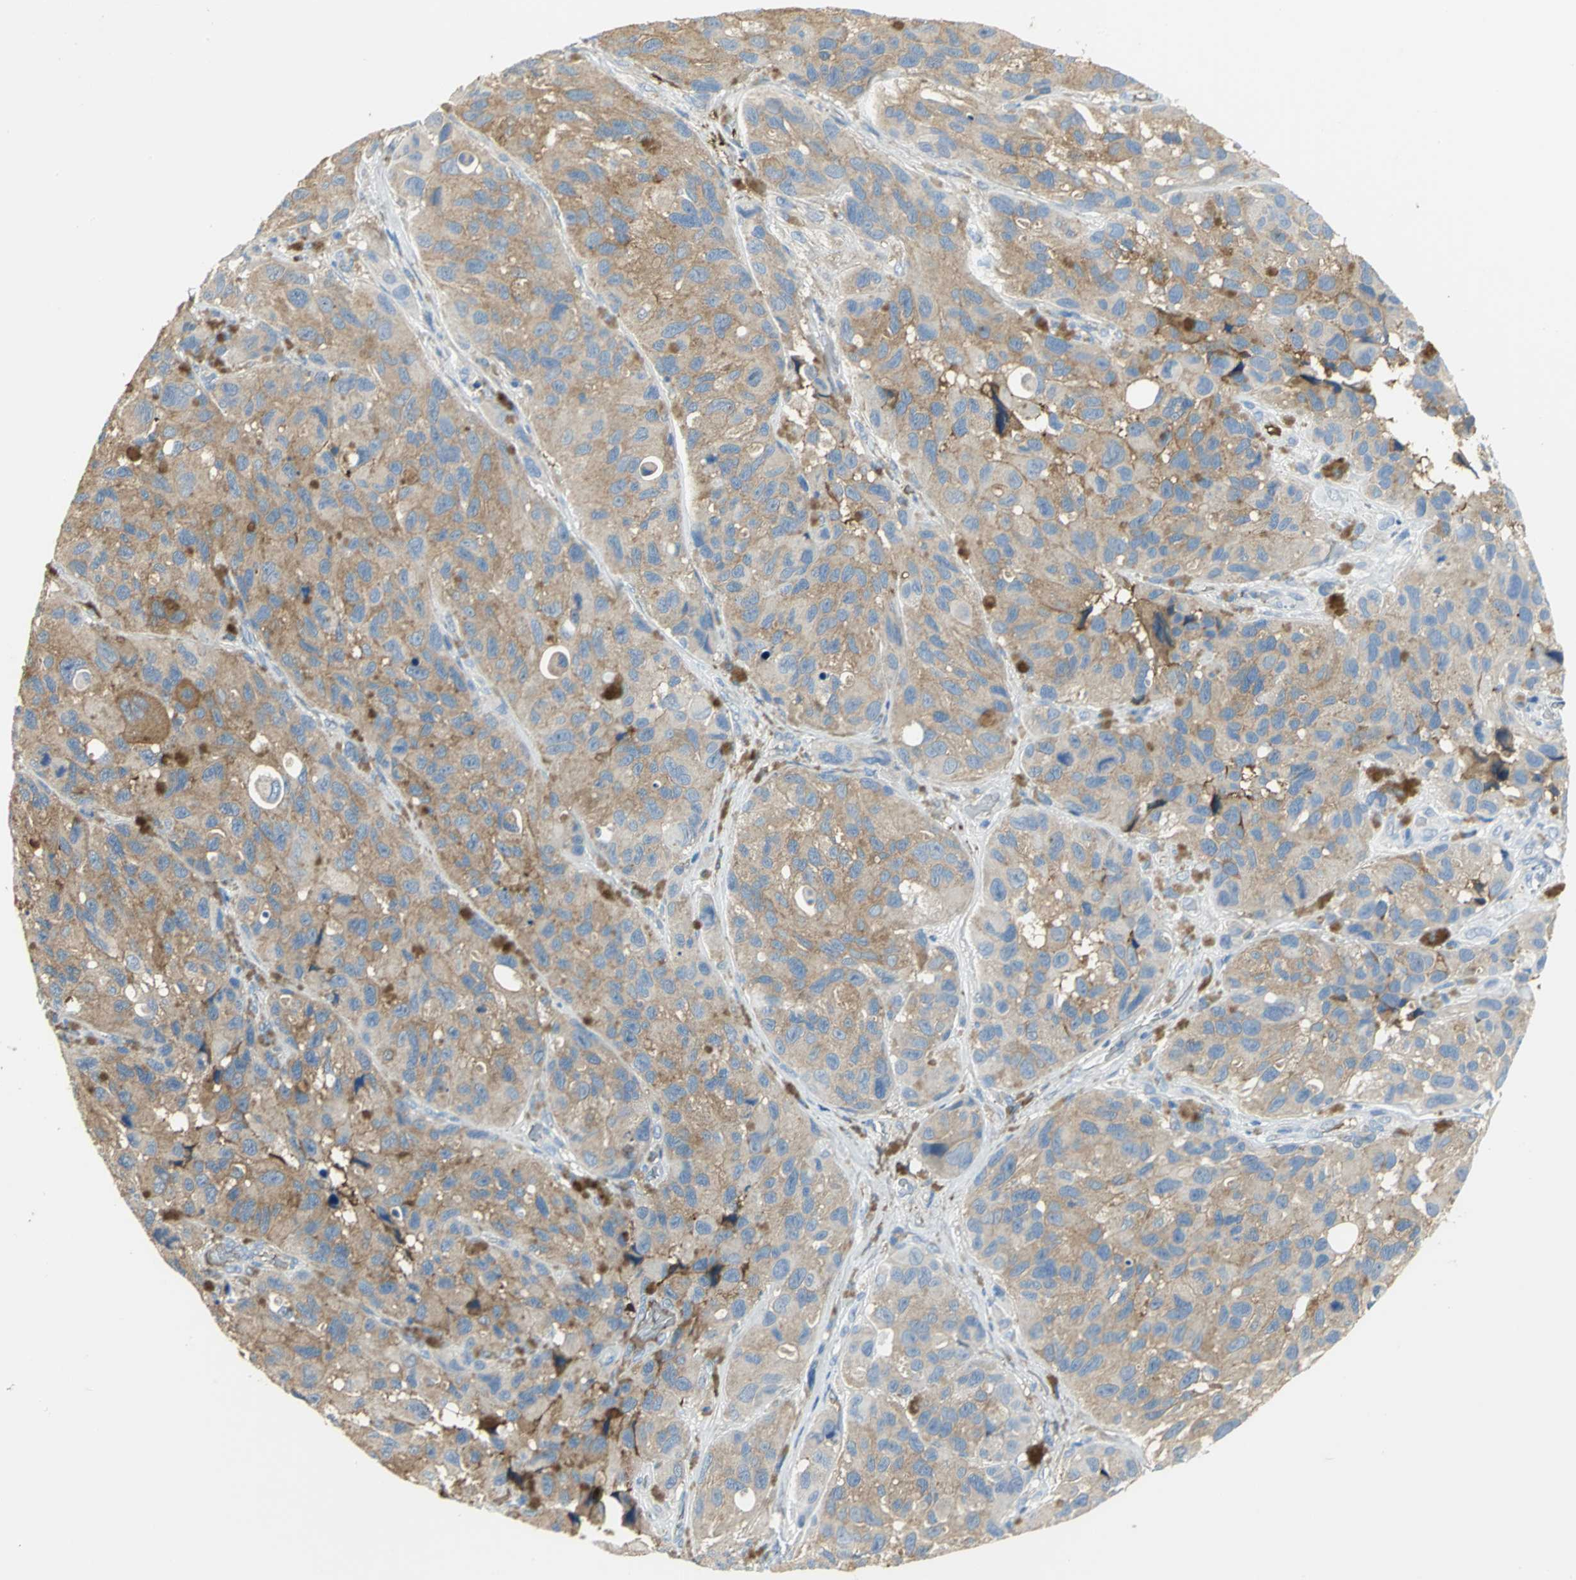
{"staining": {"intensity": "moderate", "quantity": ">75%", "location": "cytoplasmic/membranous"}, "tissue": "melanoma", "cell_type": "Tumor cells", "image_type": "cancer", "snomed": [{"axis": "morphology", "description": "Malignant melanoma, NOS"}, {"axis": "topography", "description": "Skin"}], "caption": "The photomicrograph demonstrates staining of melanoma, revealing moderate cytoplasmic/membranous protein positivity (brown color) within tumor cells. (brown staining indicates protein expression, while blue staining denotes nuclei).", "gene": "GYG2", "patient": {"sex": "female", "age": 73}}